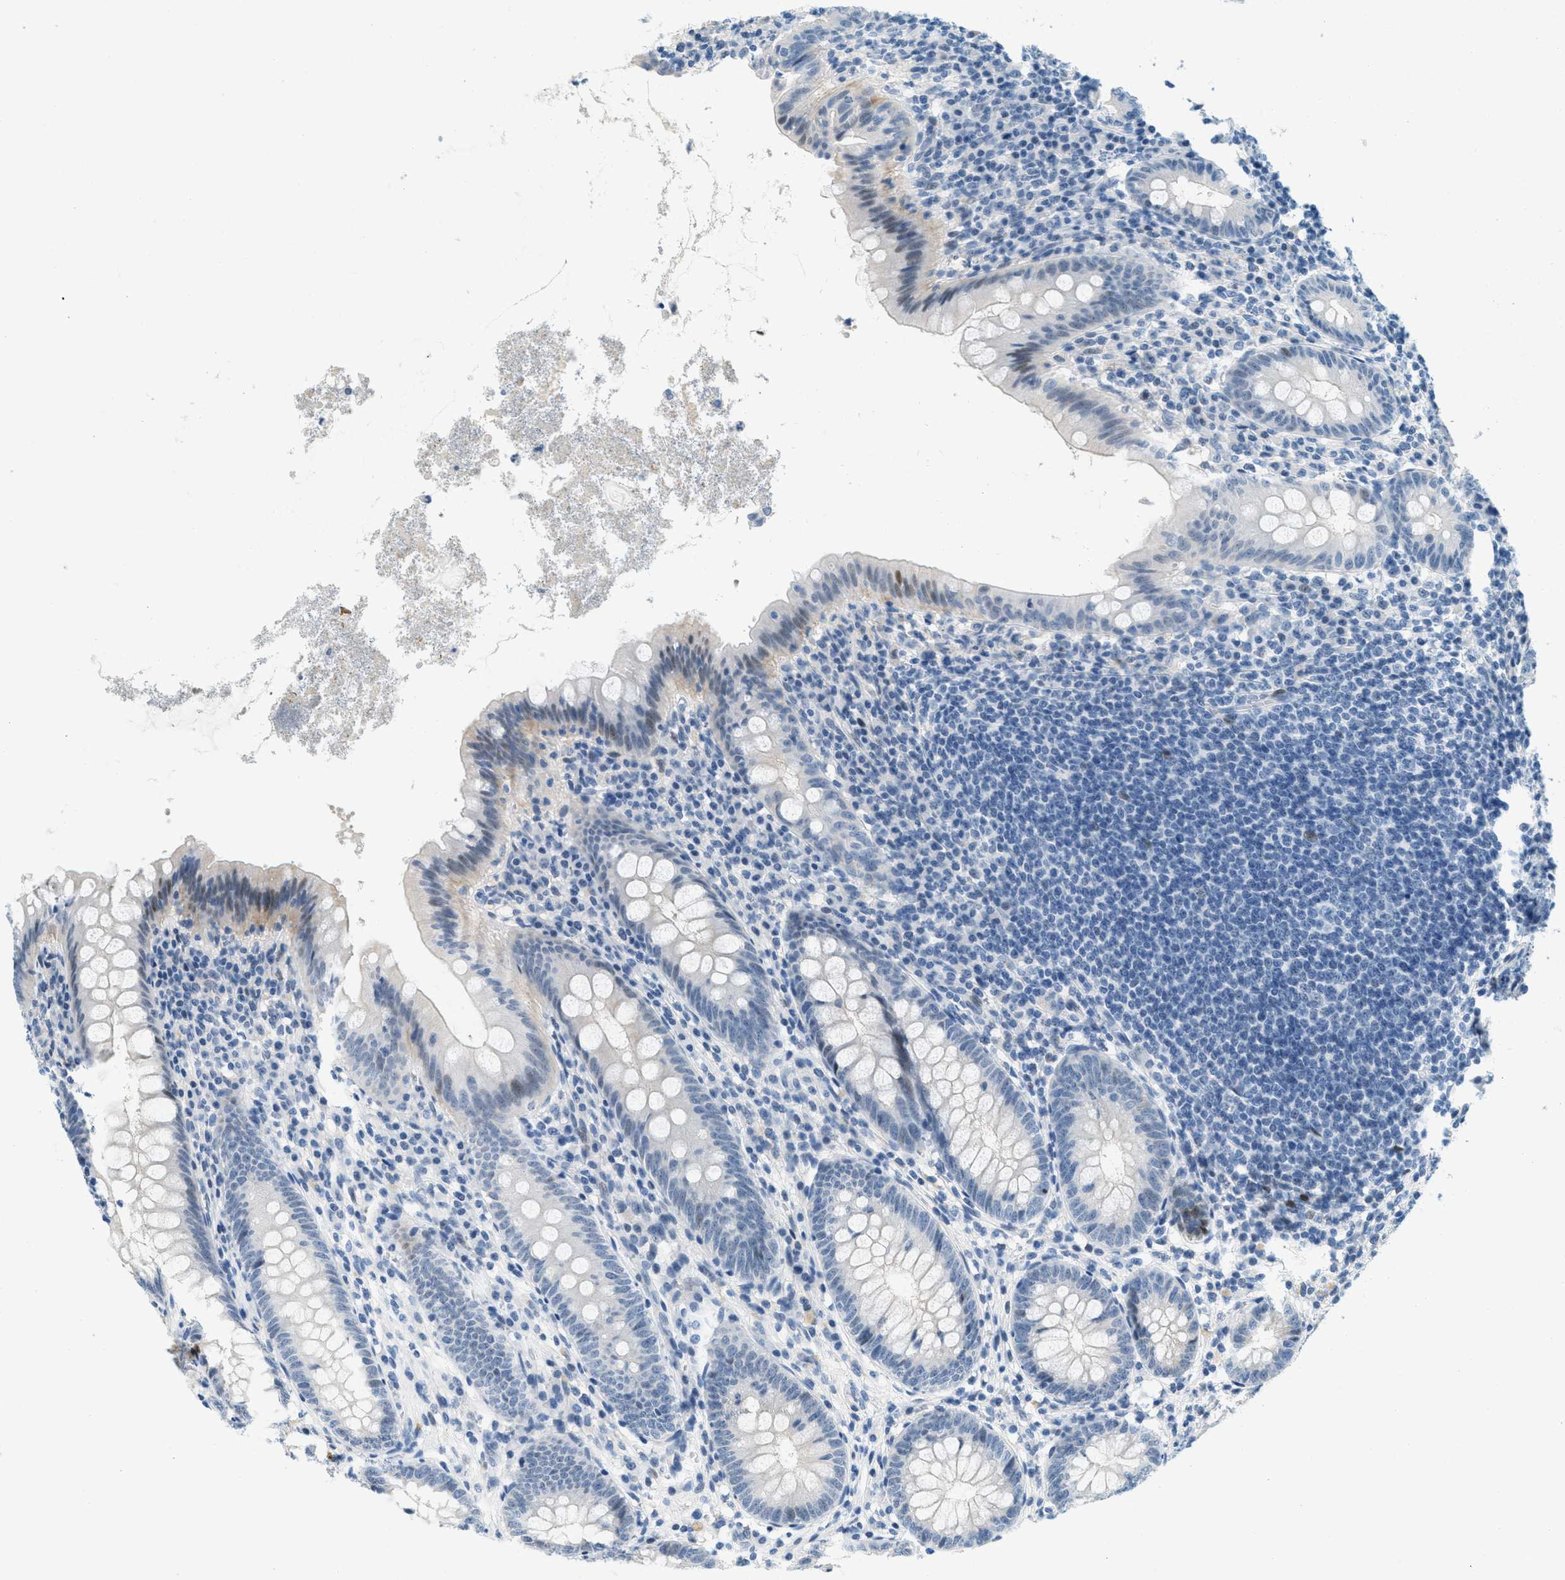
{"staining": {"intensity": "weak", "quantity": "<25%", "location": "cytoplasmic/membranous"}, "tissue": "appendix", "cell_type": "Glandular cells", "image_type": "normal", "snomed": [{"axis": "morphology", "description": "Normal tissue, NOS"}, {"axis": "topography", "description": "Appendix"}], "caption": "Photomicrograph shows no protein positivity in glandular cells of unremarkable appendix. (Stains: DAB (3,3'-diaminobenzidine) immunohistochemistry (IHC) with hematoxylin counter stain, Microscopy: brightfield microscopy at high magnification).", "gene": "CYP4X1", "patient": {"sex": "male", "age": 56}}